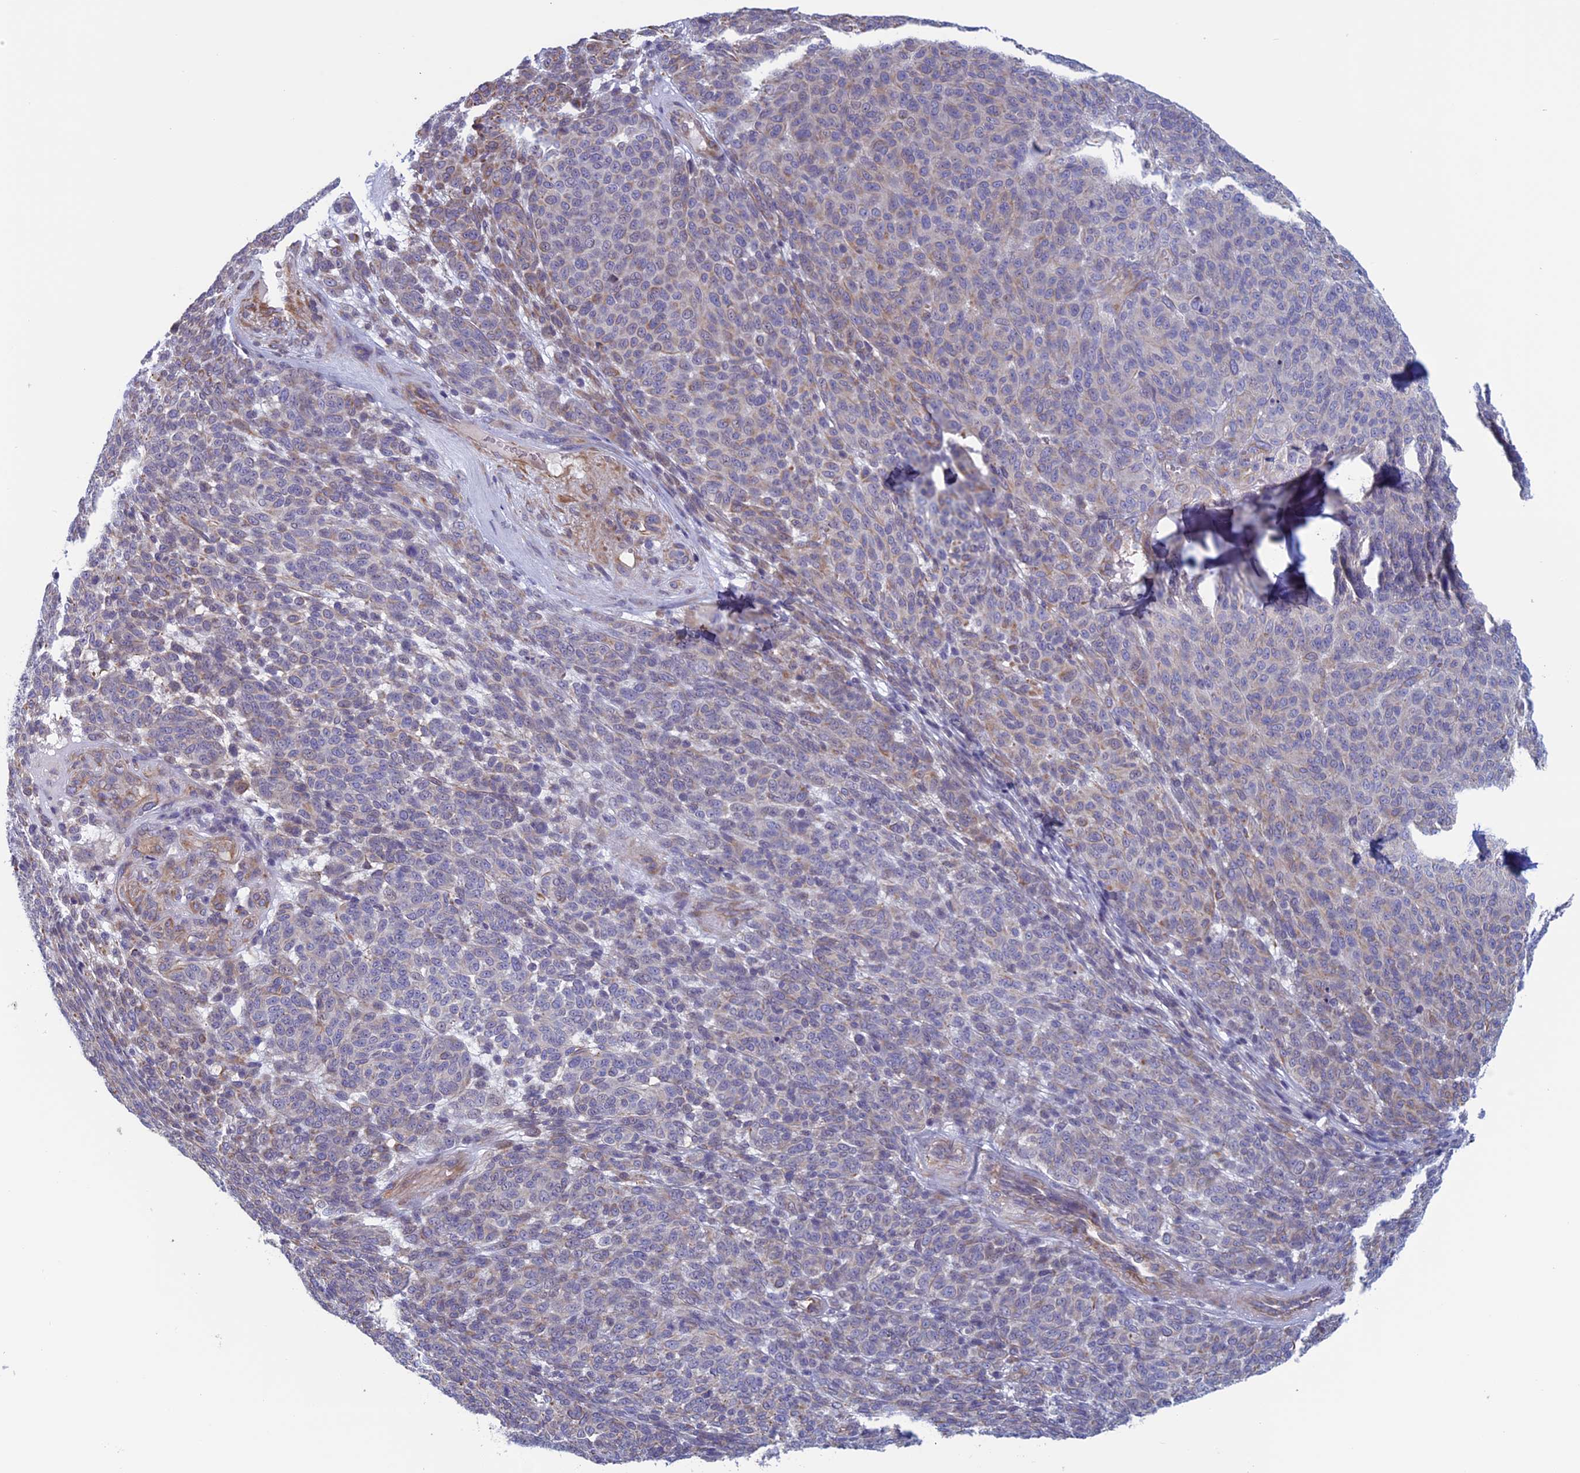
{"staining": {"intensity": "negative", "quantity": "none", "location": "none"}, "tissue": "melanoma", "cell_type": "Tumor cells", "image_type": "cancer", "snomed": [{"axis": "morphology", "description": "Malignant melanoma, NOS"}, {"axis": "topography", "description": "Skin"}], "caption": "The image exhibits no staining of tumor cells in melanoma.", "gene": "BCL2L10", "patient": {"sex": "male", "age": 49}}